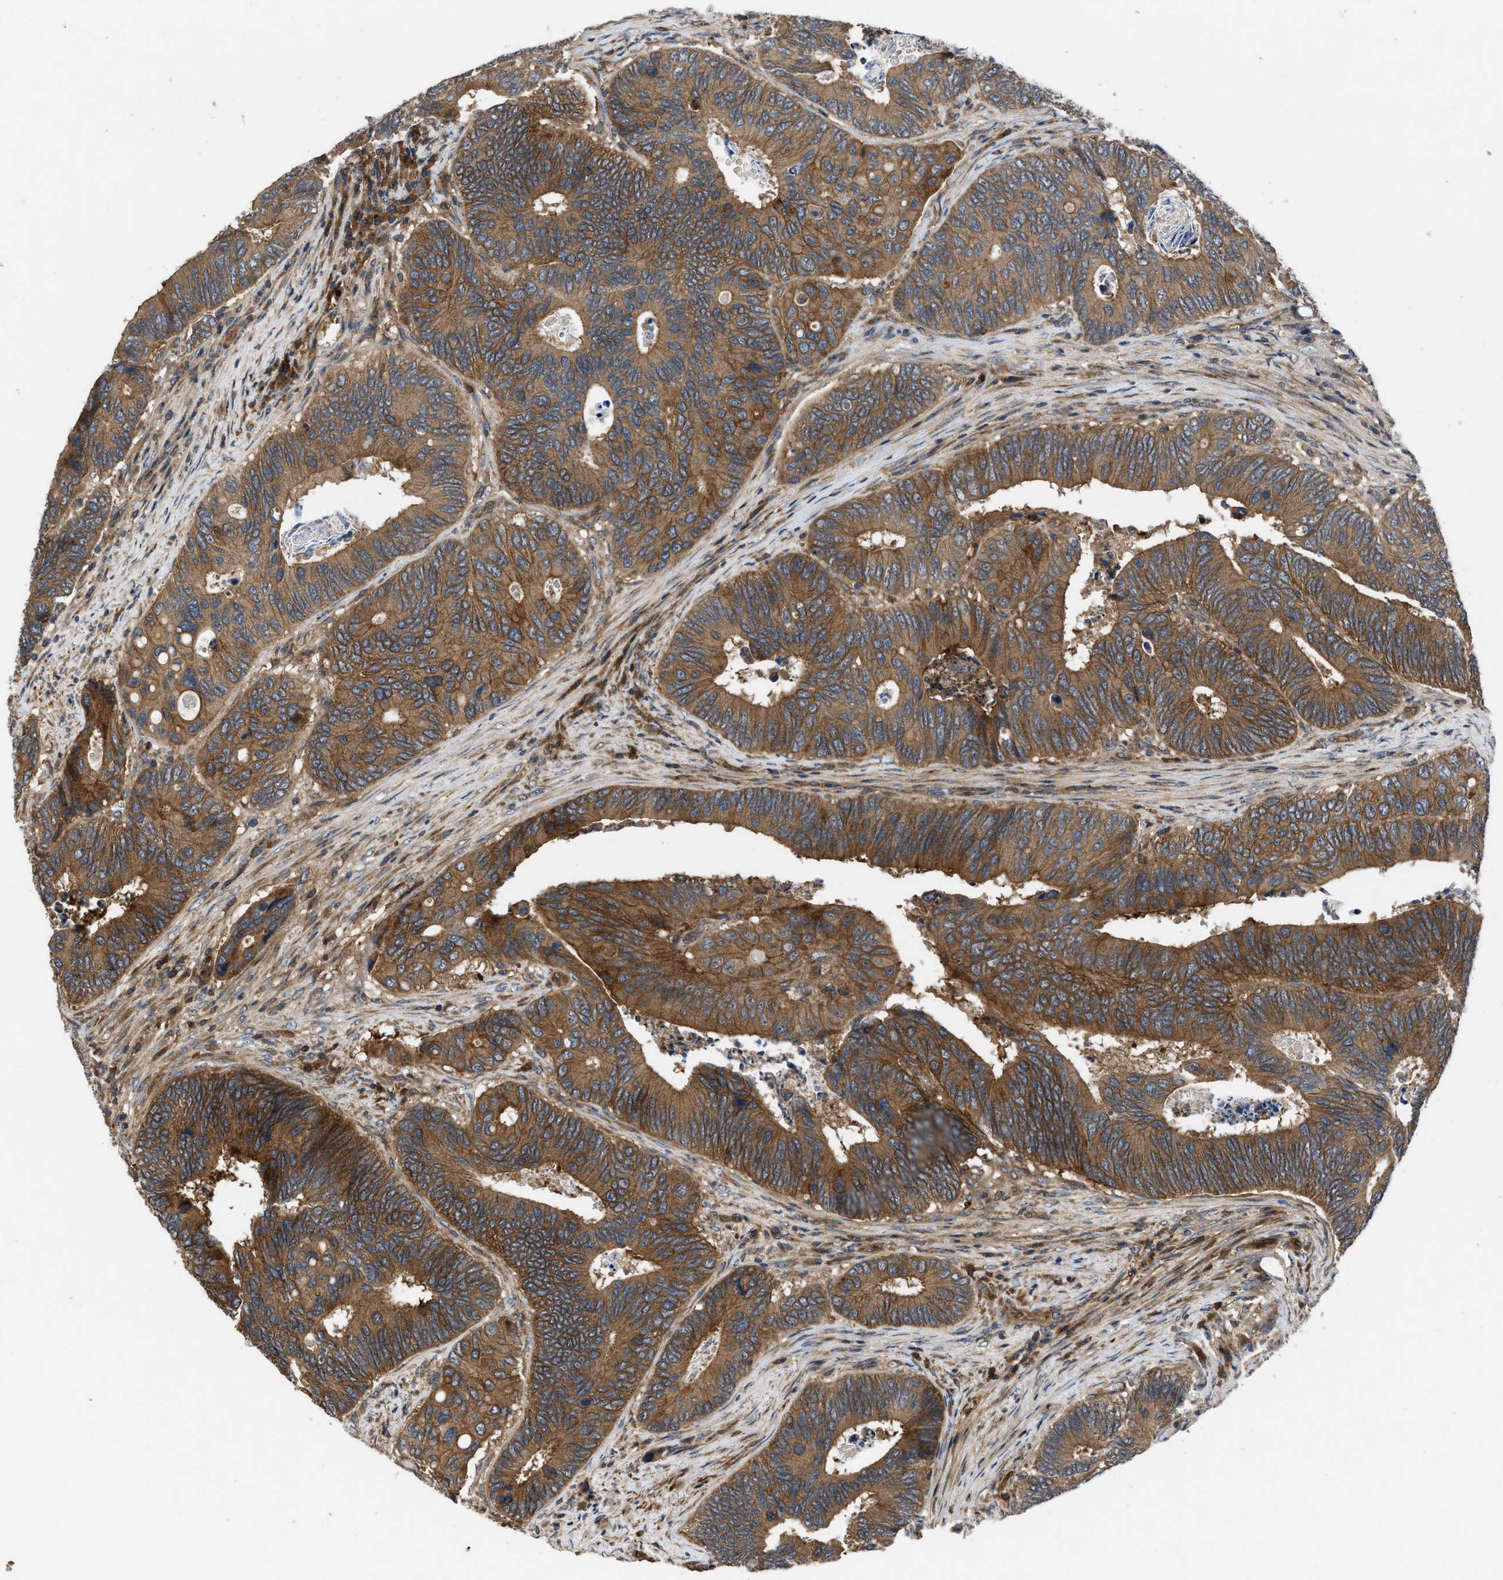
{"staining": {"intensity": "moderate", "quantity": ">75%", "location": "cytoplasmic/membranous"}, "tissue": "colorectal cancer", "cell_type": "Tumor cells", "image_type": "cancer", "snomed": [{"axis": "morphology", "description": "Inflammation, NOS"}, {"axis": "morphology", "description": "Adenocarcinoma, NOS"}, {"axis": "topography", "description": "Colon"}], "caption": "DAB immunohistochemical staining of colorectal cancer (adenocarcinoma) shows moderate cytoplasmic/membranous protein staining in approximately >75% of tumor cells.", "gene": "CNNM3", "patient": {"sex": "male", "age": 72}}